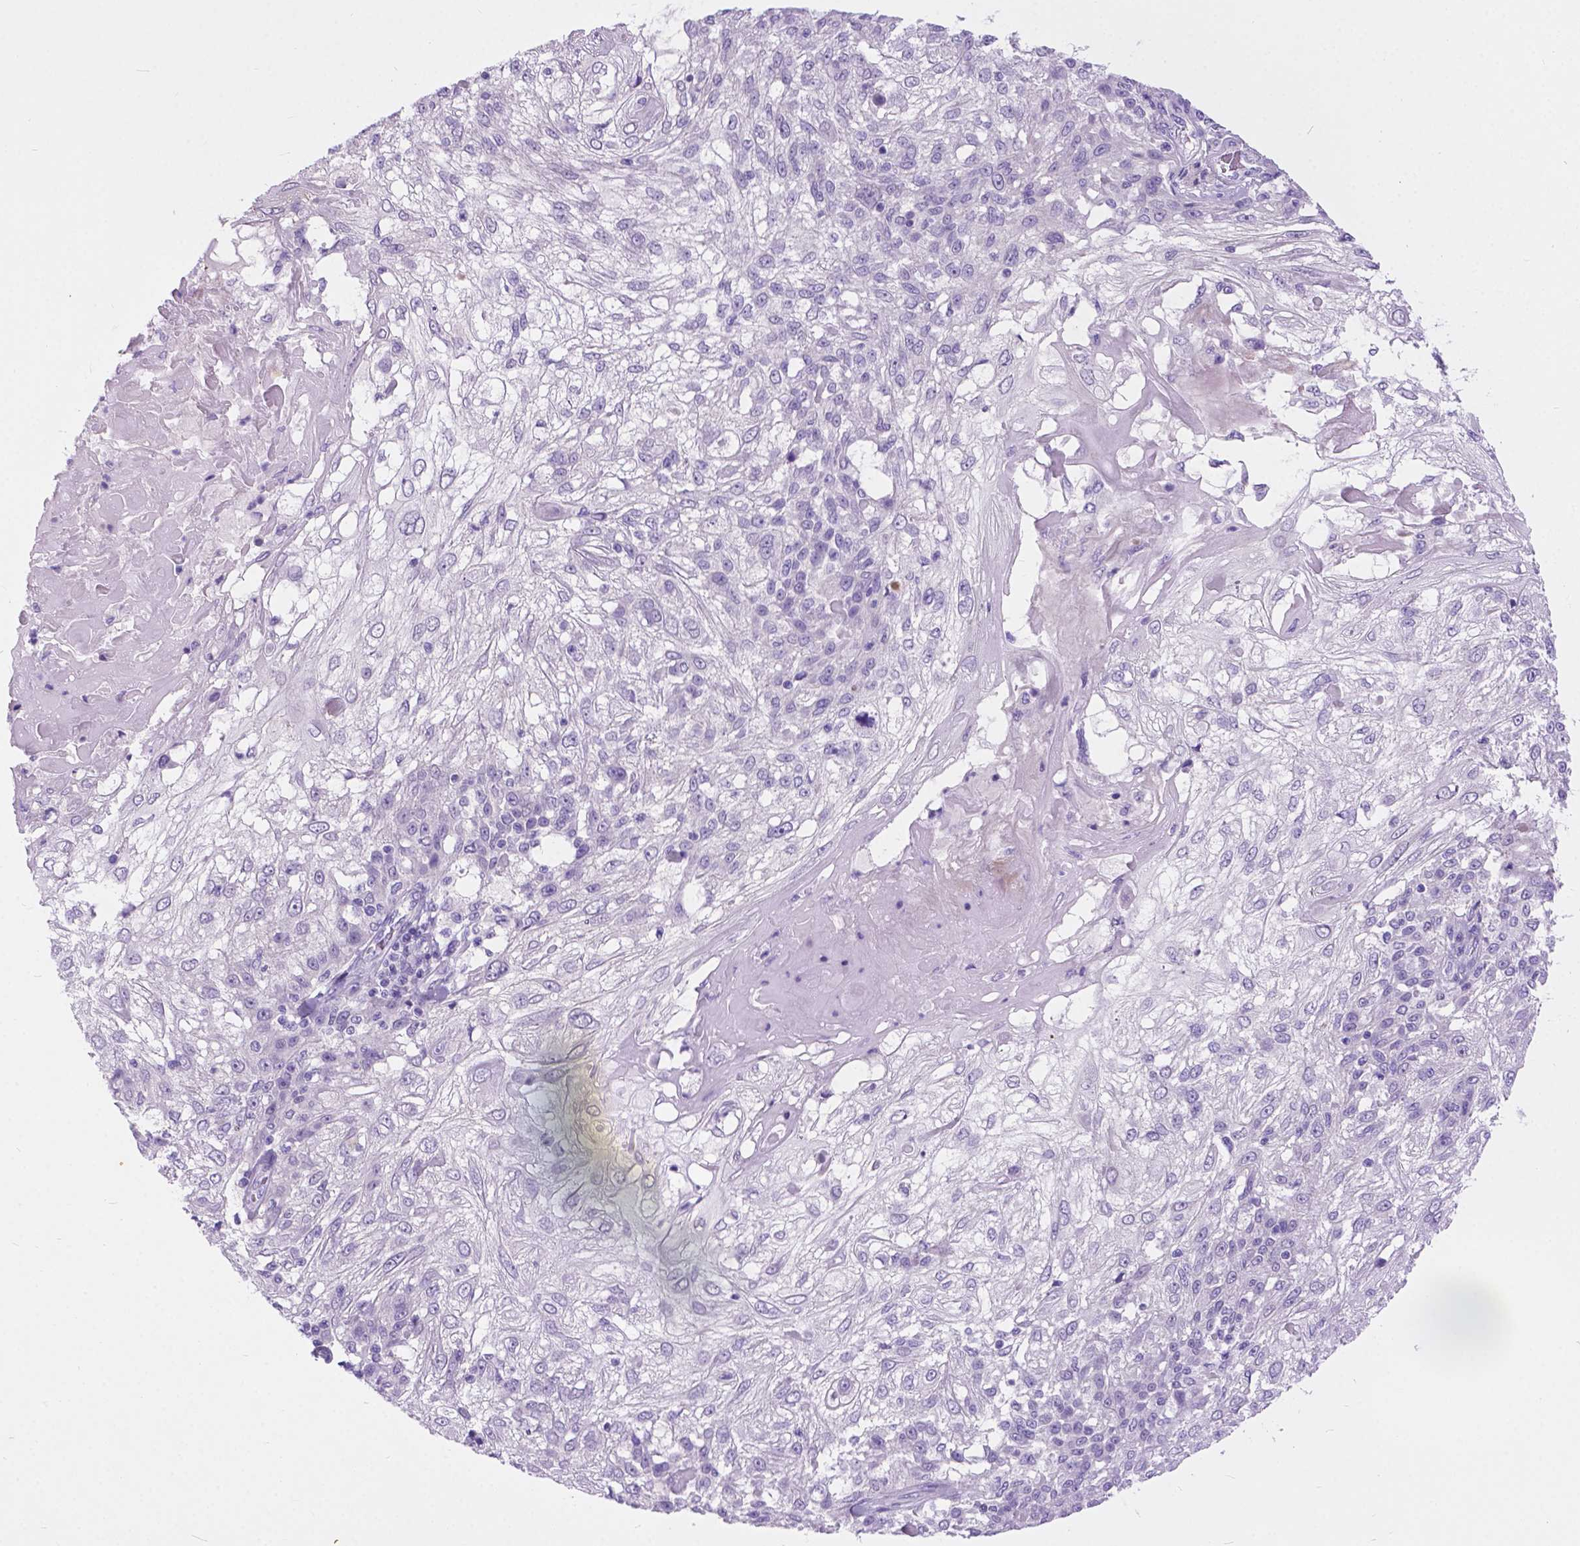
{"staining": {"intensity": "negative", "quantity": "none", "location": "none"}, "tissue": "skin cancer", "cell_type": "Tumor cells", "image_type": "cancer", "snomed": [{"axis": "morphology", "description": "Normal tissue, NOS"}, {"axis": "morphology", "description": "Squamous cell carcinoma, NOS"}, {"axis": "topography", "description": "Skin"}], "caption": "This is an immunohistochemistry (IHC) histopathology image of human skin cancer (squamous cell carcinoma). There is no expression in tumor cells.", "gene": "ARMS2", "patient": {"sex": "female", "age": 83}}